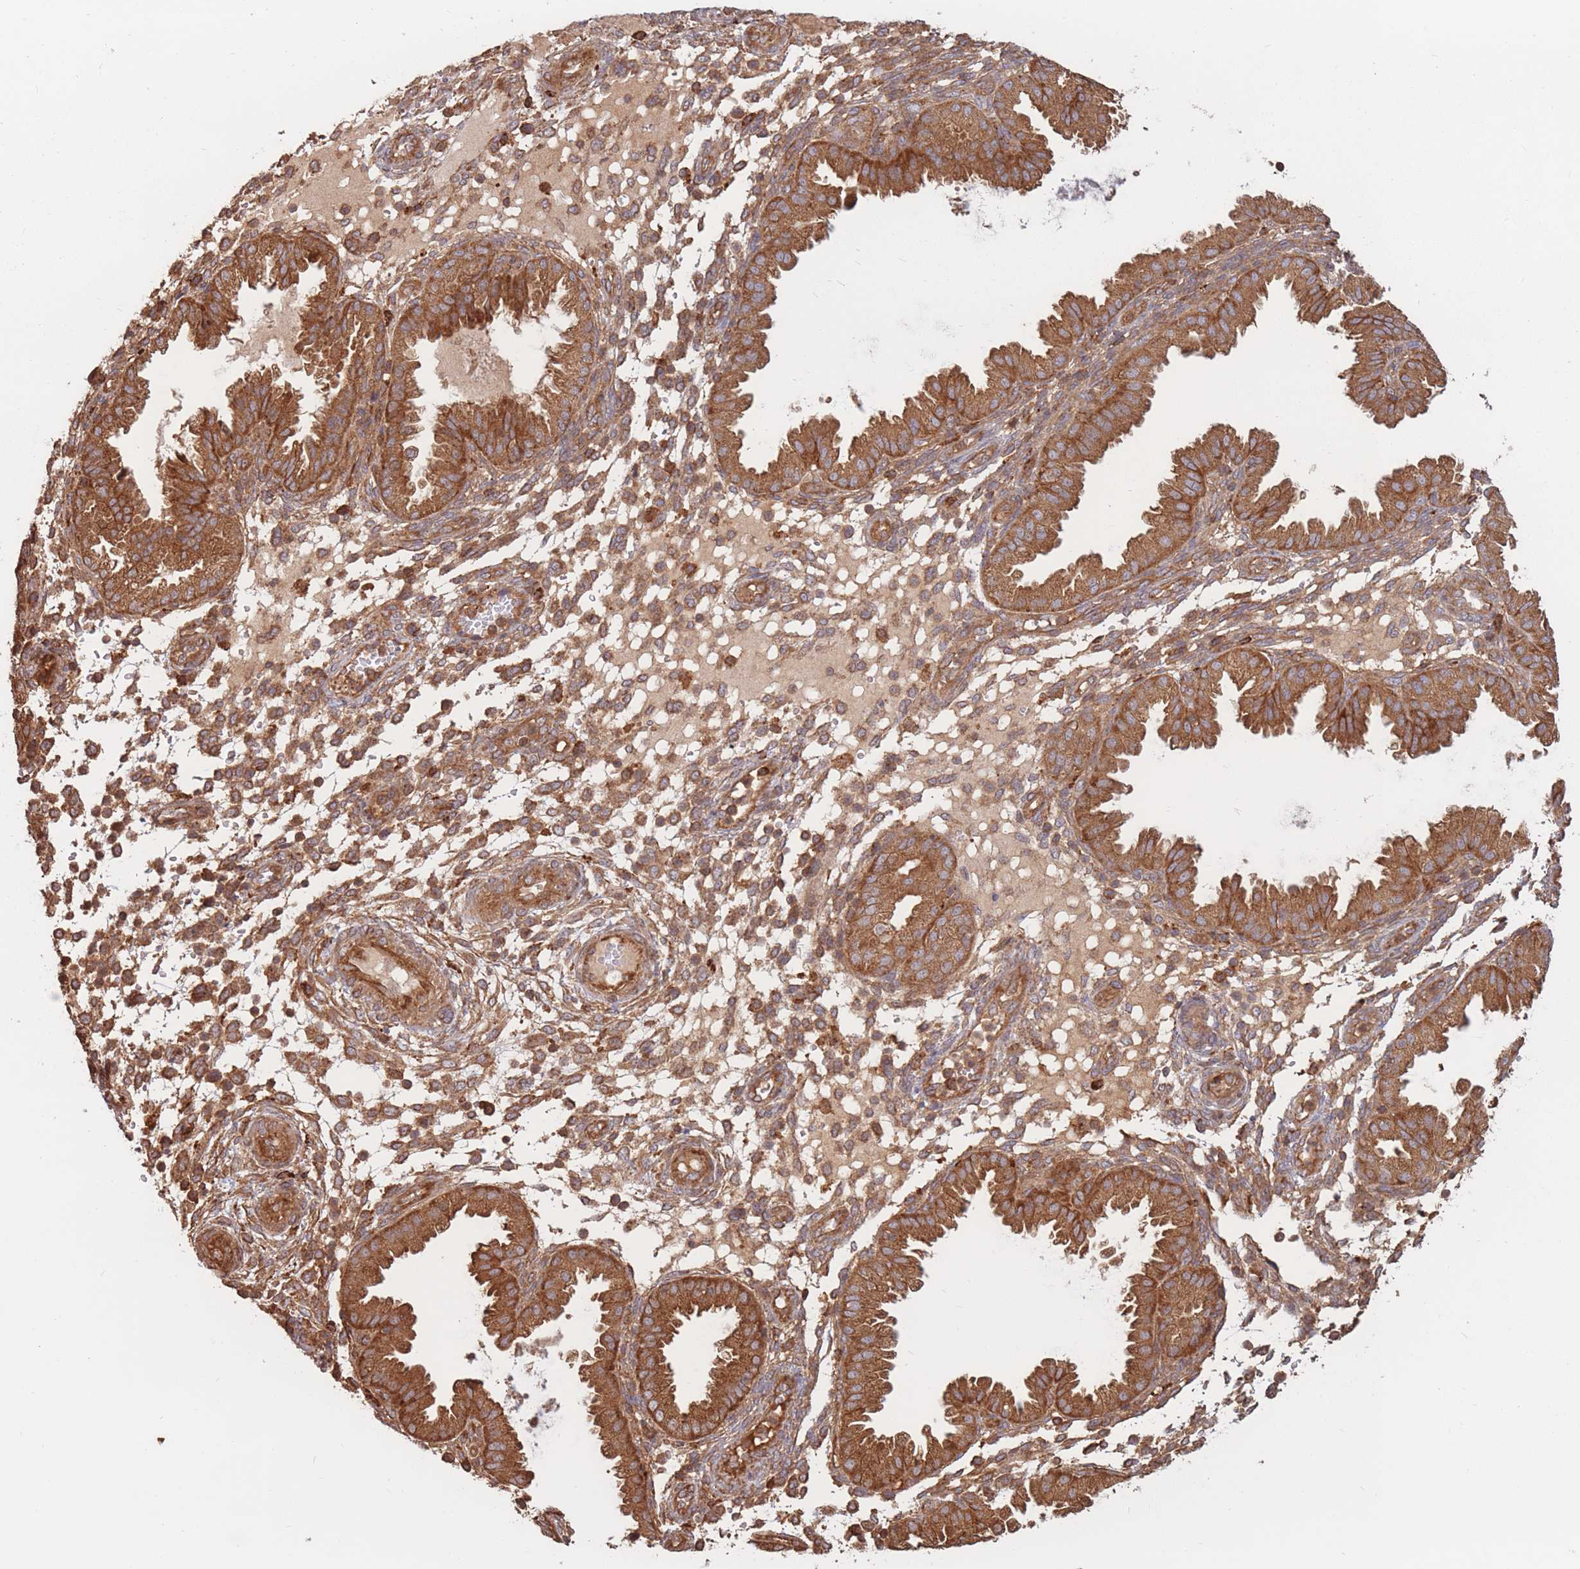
{"staining": {"intensity": "moderate", "quantity": ">75%", "location": "cytoplasmic/membranous"}, "tissue": "endometrium", "cell_type": "Cells in endometrial stroma", "image_type": "normal", "snomed": [{"axis": "morphology", "description": "Normal tissue, NOS"}, {"axis": "topography", "description": "Endometrium"}], "caption": "Immunohistochemistry (IHC) (DAB) staining of normal human endometrium demonstrates moderate cytoplasmic/membranous protein expression in about >75% of cells in endometrial stroma. The protein of interest is stained brown, and the nuclei are stained in blue (DAB (3,3'-diaminobenzidine) IHC with brightfield microscopy, high magnification).", "gene": "RASSF2", "patient": {"sex": "female", "age": 33}}